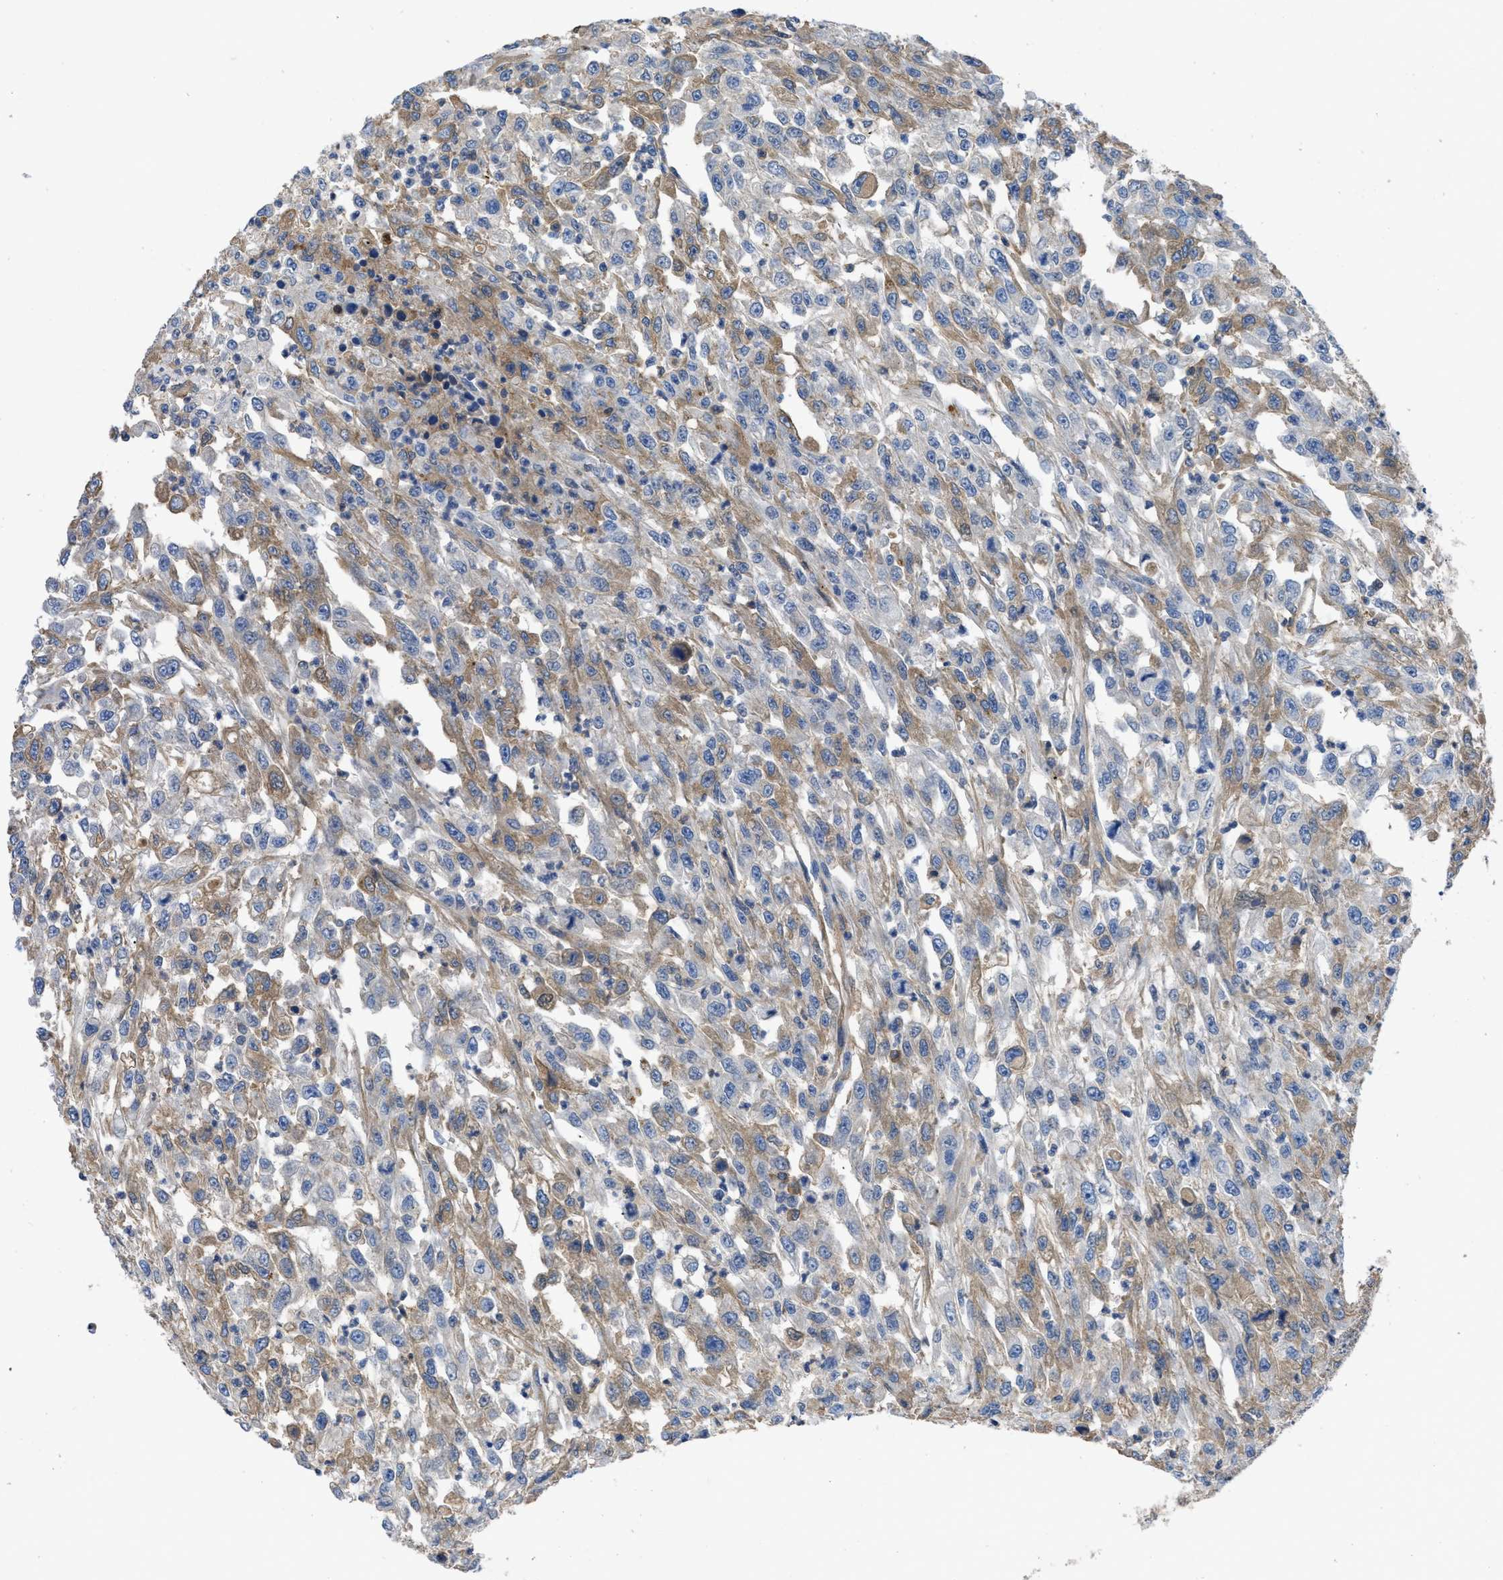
{"staining": {"intensity": "moderate", "quantity": "<25%", "location": "cytoplasmic/membranous"}, "tissue": "urothelial cancer", "cell_type": "Tumor cells", "image_type": "cancer", "snomed": [{"axis": "morphology", "description": "Urothelial carcinoma, High grade"}, {"axis": "topography", "description": "Urinary bladder"}], "caption": "Immunohistochemistry (DAB) staining of high-grade urothelial carcinoma reveals moderate cytoplasmic/membranous protein staining in approximately <25% of tumor cells.", "gene": "SERPINA6", "patient": {"sex": "male", "age": 46}}